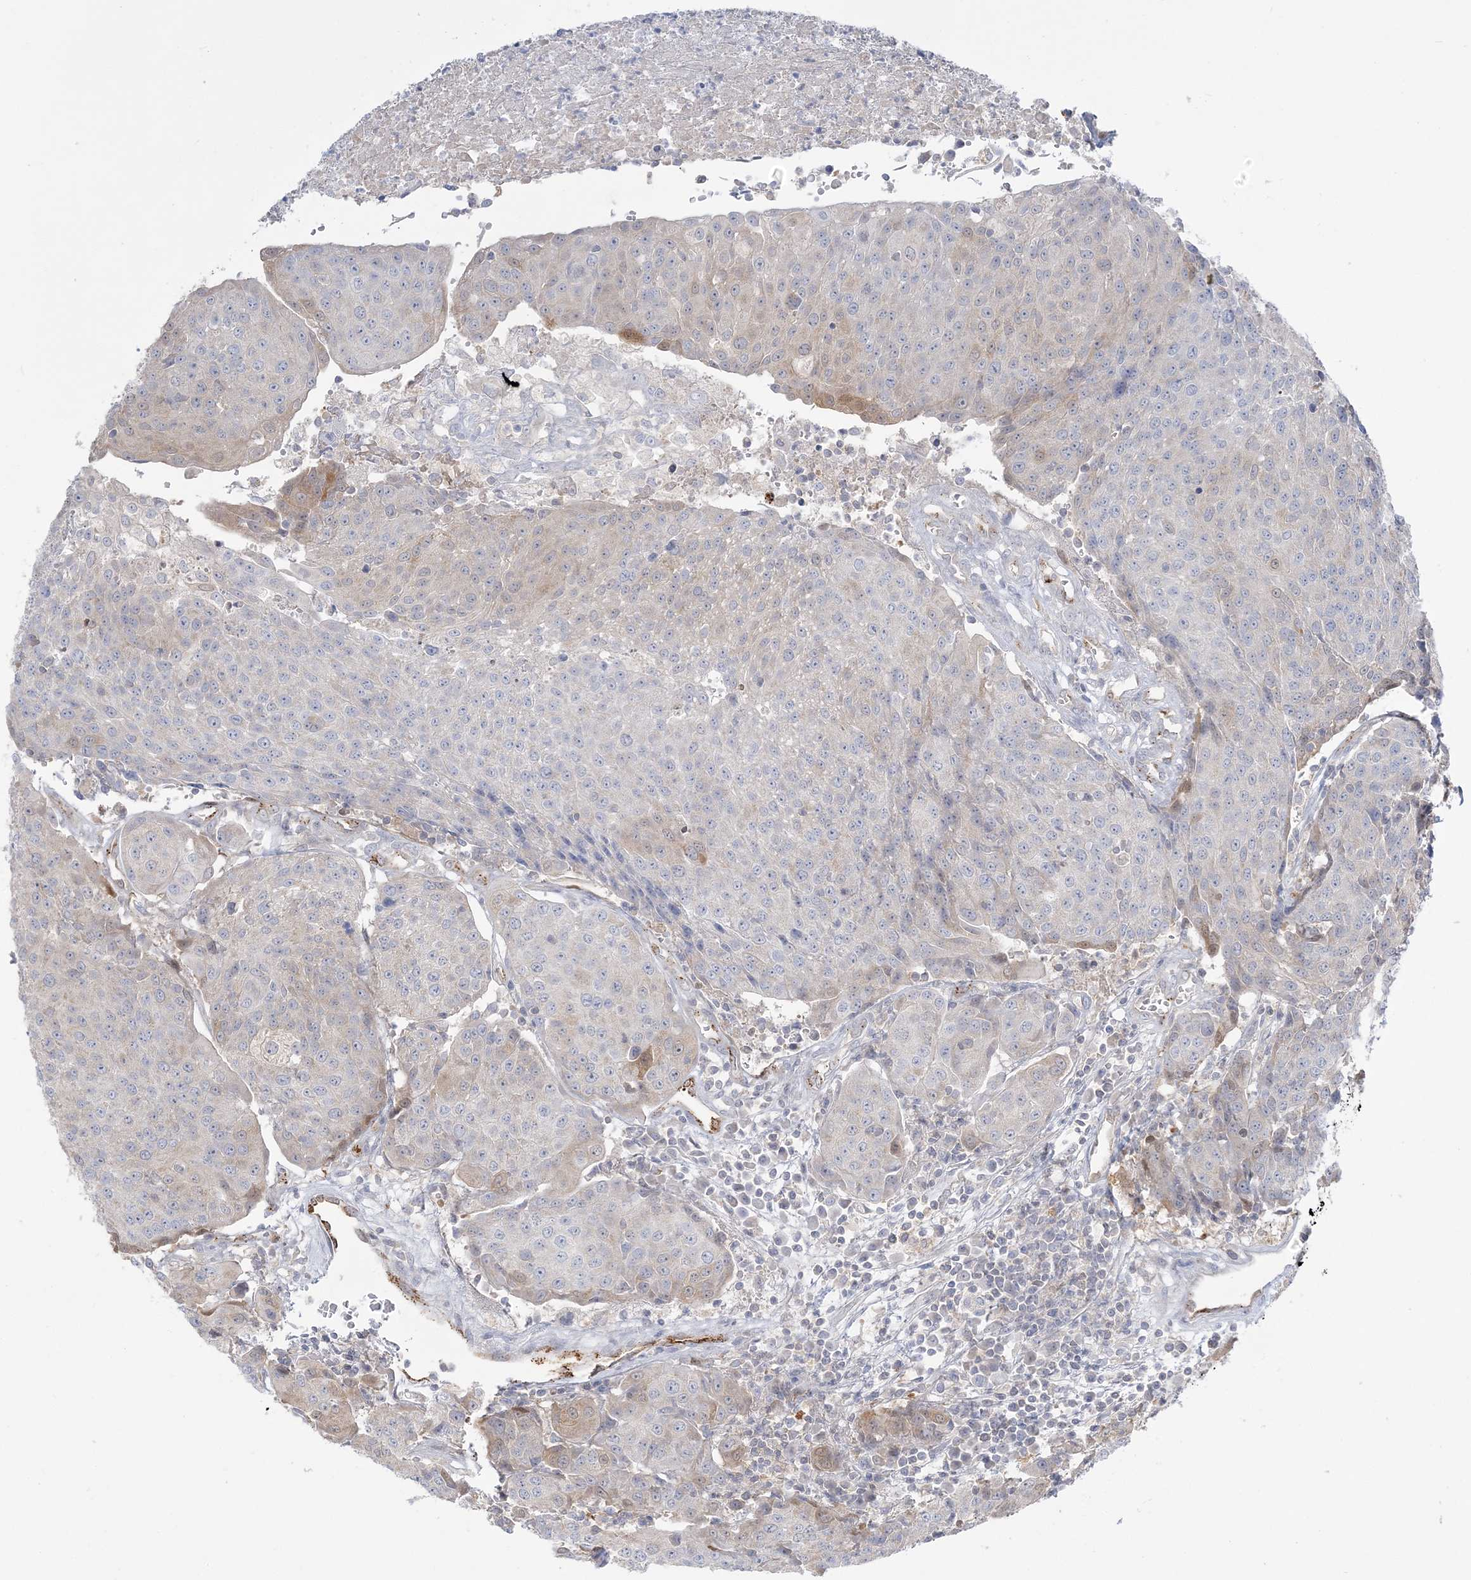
{"staining": {"intensity": "moderate", "quantity": "<25%", "location": "cytoplasmic/membranous"}, "tissue": "urothelial cancer", "cell_type": "Tumor cells", "image_type": "cancer", "snomed": [{"axis": "morphology", "description": "Urothelial carcinoma, High grade"}, {"axis": "topography", "description": "Urinary bladder"}], "caption": "High-grade urothelial carcinoma tissue demonstrates moderate cytoplasmic/membranous staining in approximately <25% of tumor cells", "gene": "INPP1", "patient": {"sex": "female", "age": 85}}